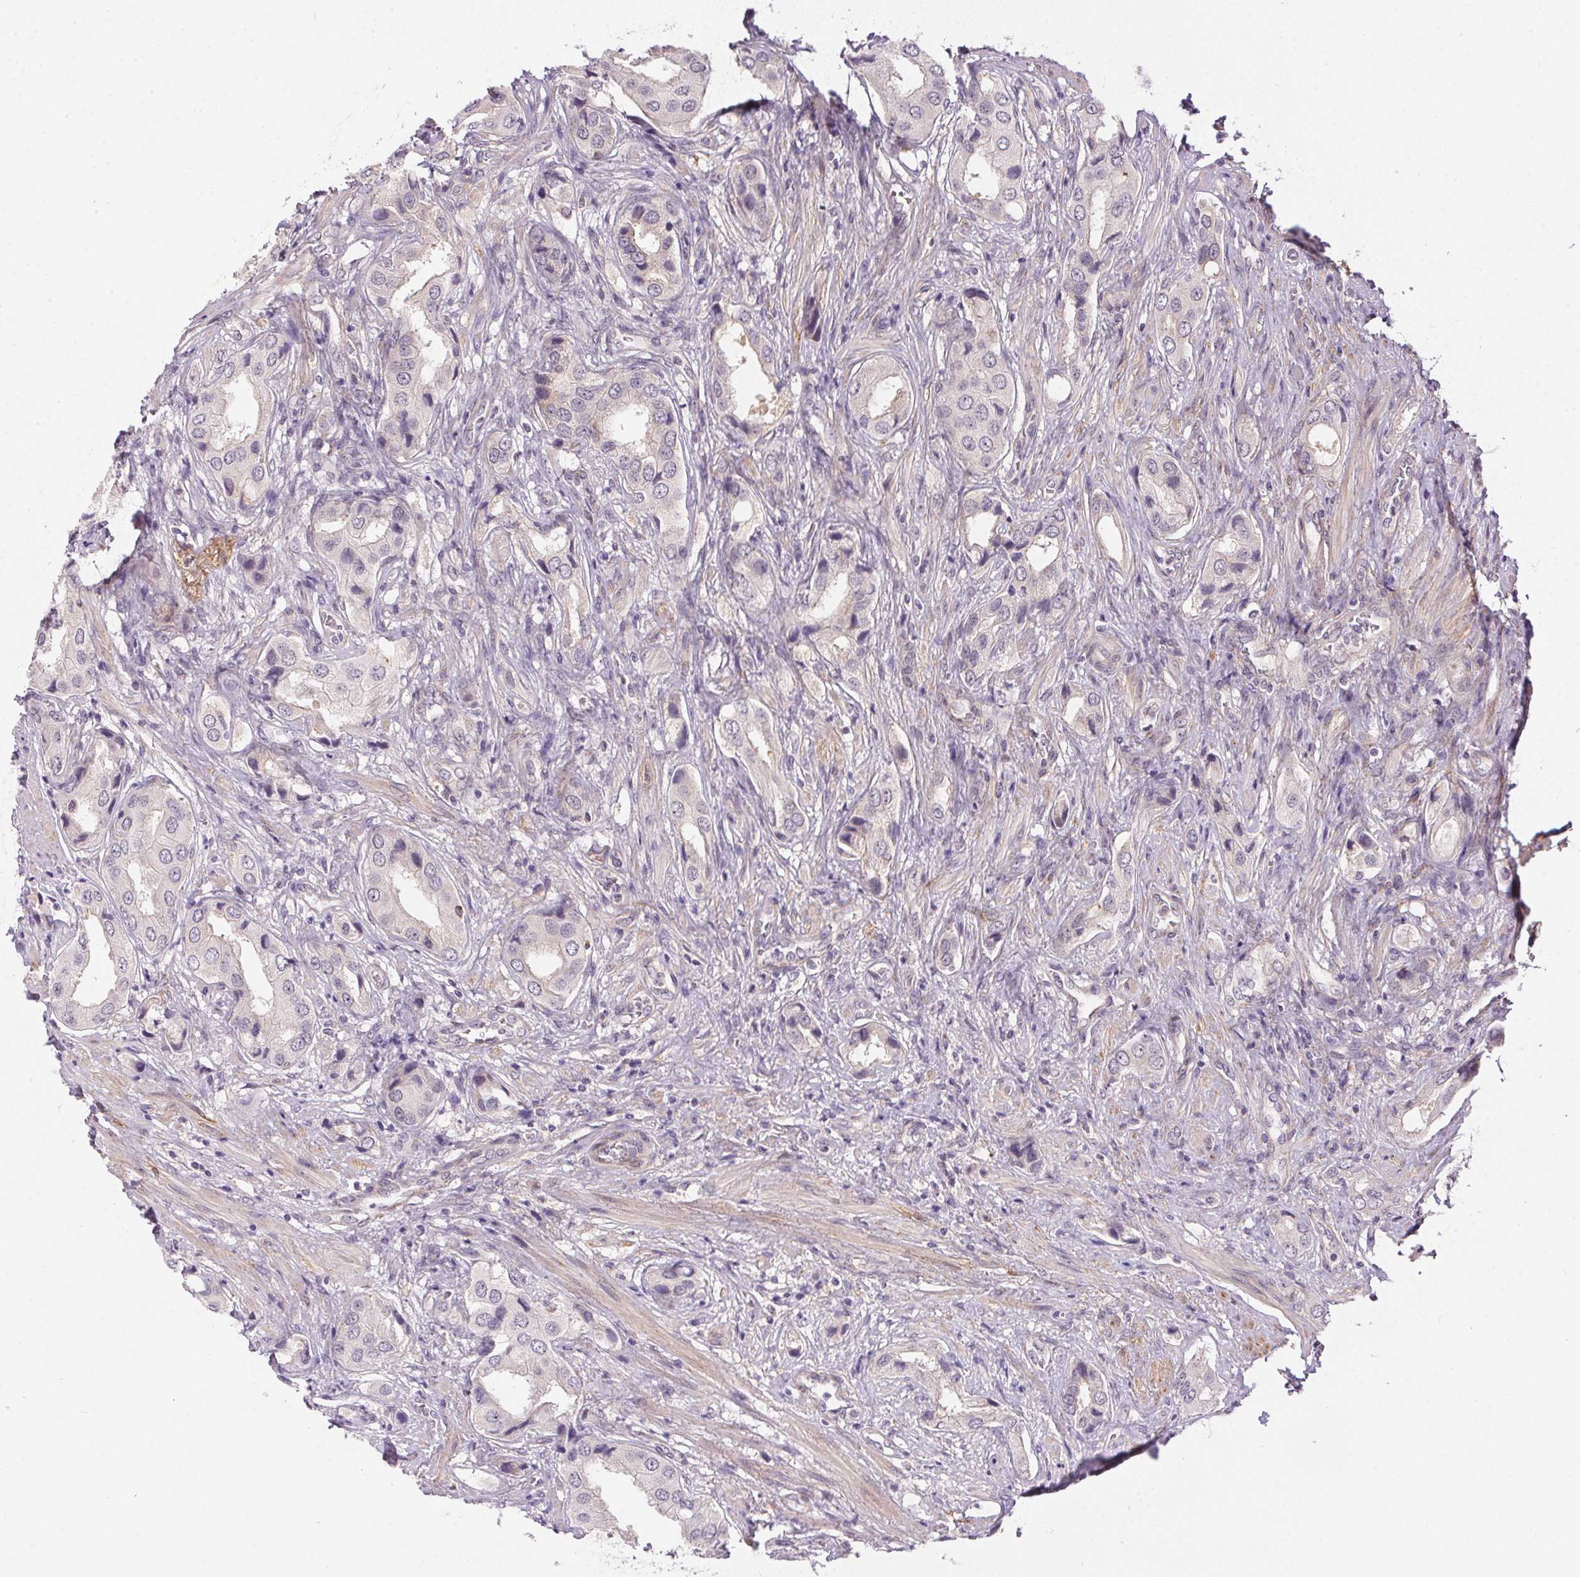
{"staining": {"intensity": "negative", "quantity": "none", "location": "none"}, "tissue": "prostate cancer", "cell_type": "Tumor cells", "image_type": "cancer", "snomed": [{"axis": "morphology", "description": "Adenocarcinoma, NOS"}, {"axis": "topography", "description": "Prostate"}], "caption": "An IHC histopathology image of prostate cancer is shown. There is no staining in tumor cells of prostate cancer.", "gene": "CFAP92", "patient": {"sex": "male", "age": 63}}